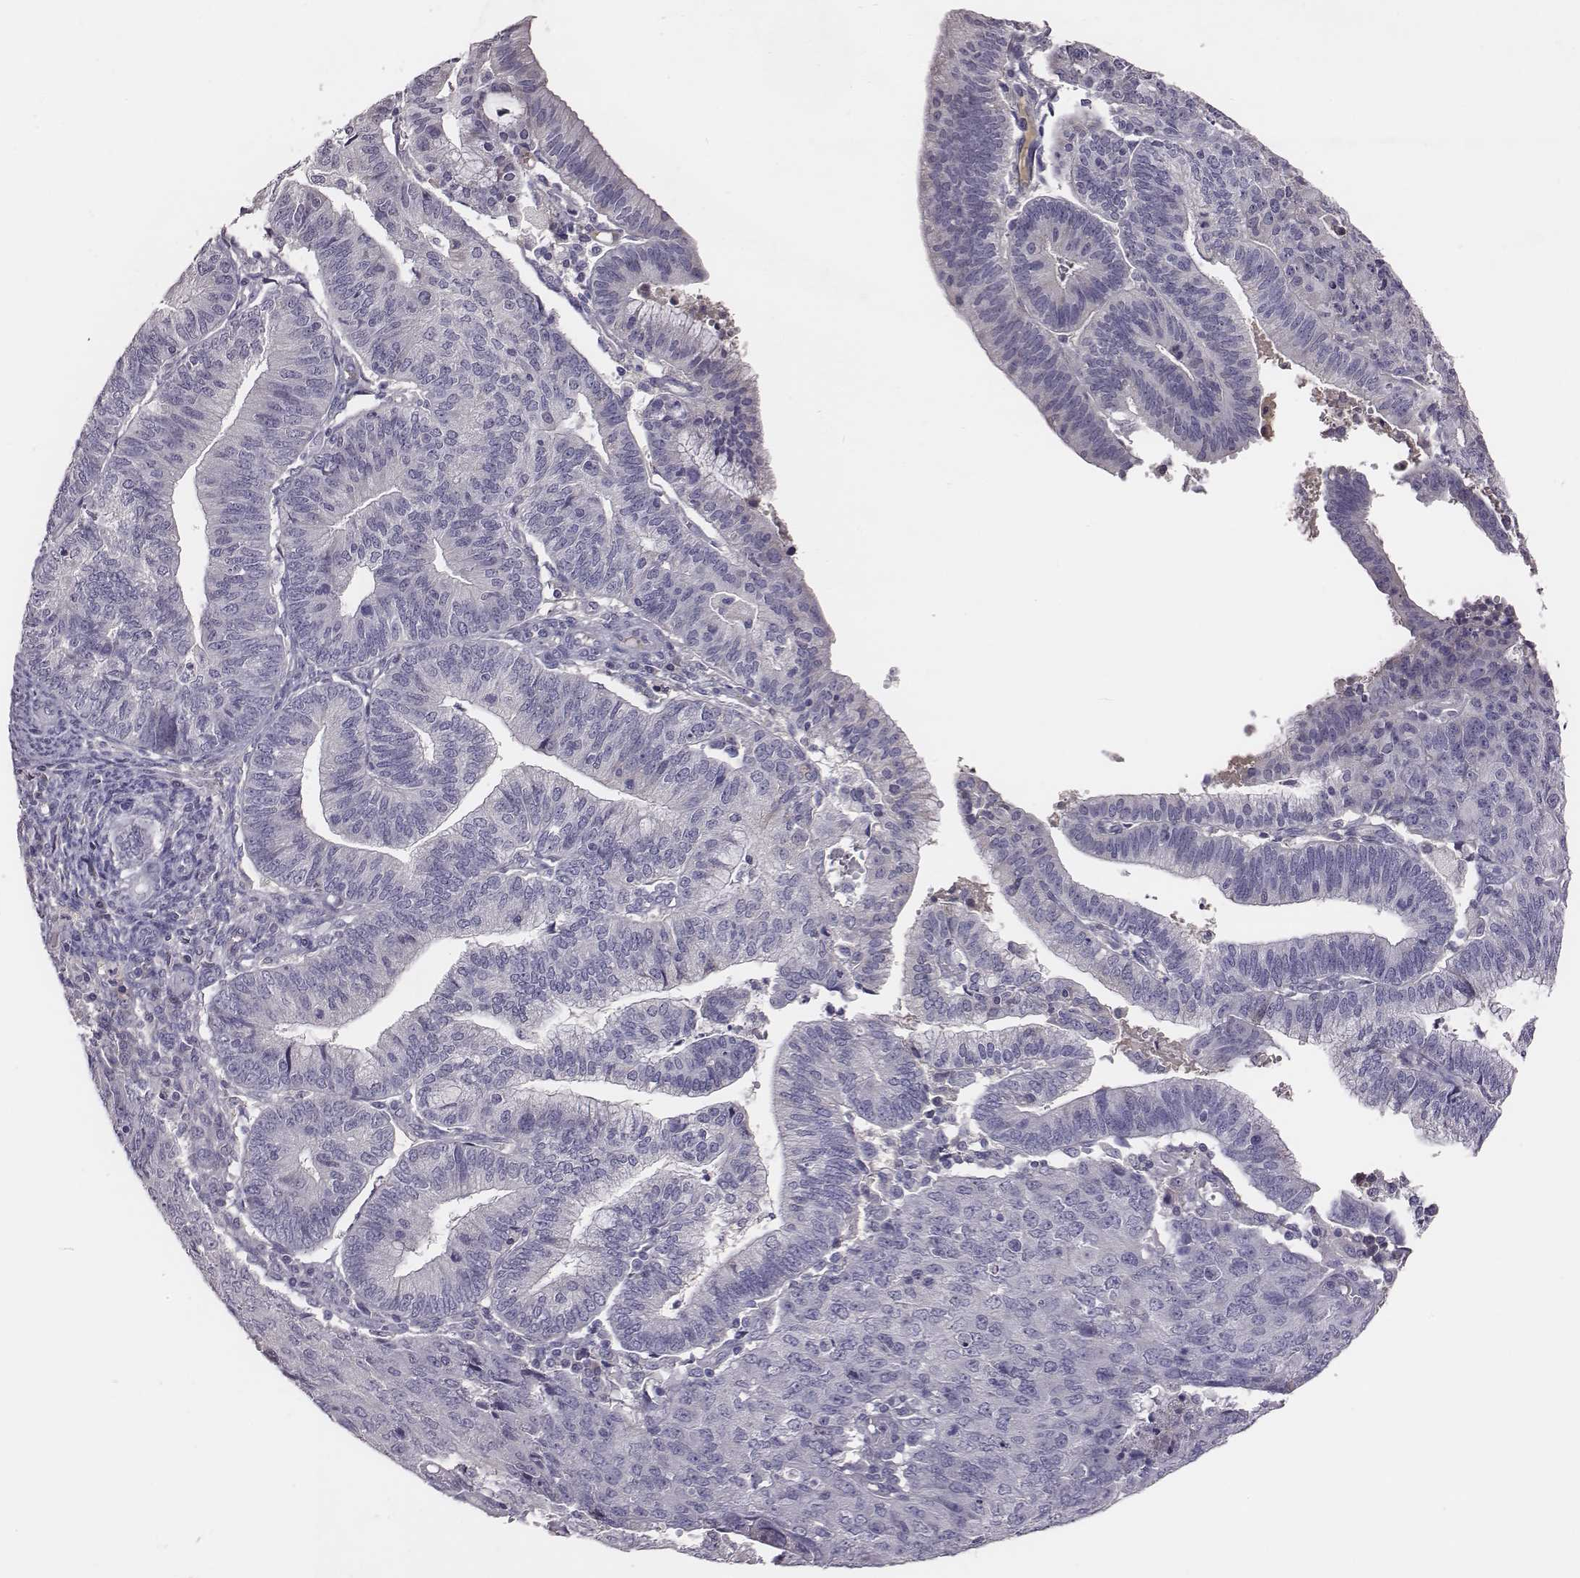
{"staining": {"intensity": "negative", "quantity": "none", "location": "none"}, "tissue": "endometrial cancer", "cell_type": "Tumor cells", "image_type": "cancer", "snomed": [{"axis": "morphology", "description": "Adenocarcinoma, NOS"}, {"axis": "topography", "description": "Endometrium"}], "caption": "A high-resolution histopathology image shows immunohistochemistry staining of adenocarcinoma (endometrial), which displays no significant positivity in tumor cells.", "gene": "EN1", "patient": {"sex": "female", "age": 82}}